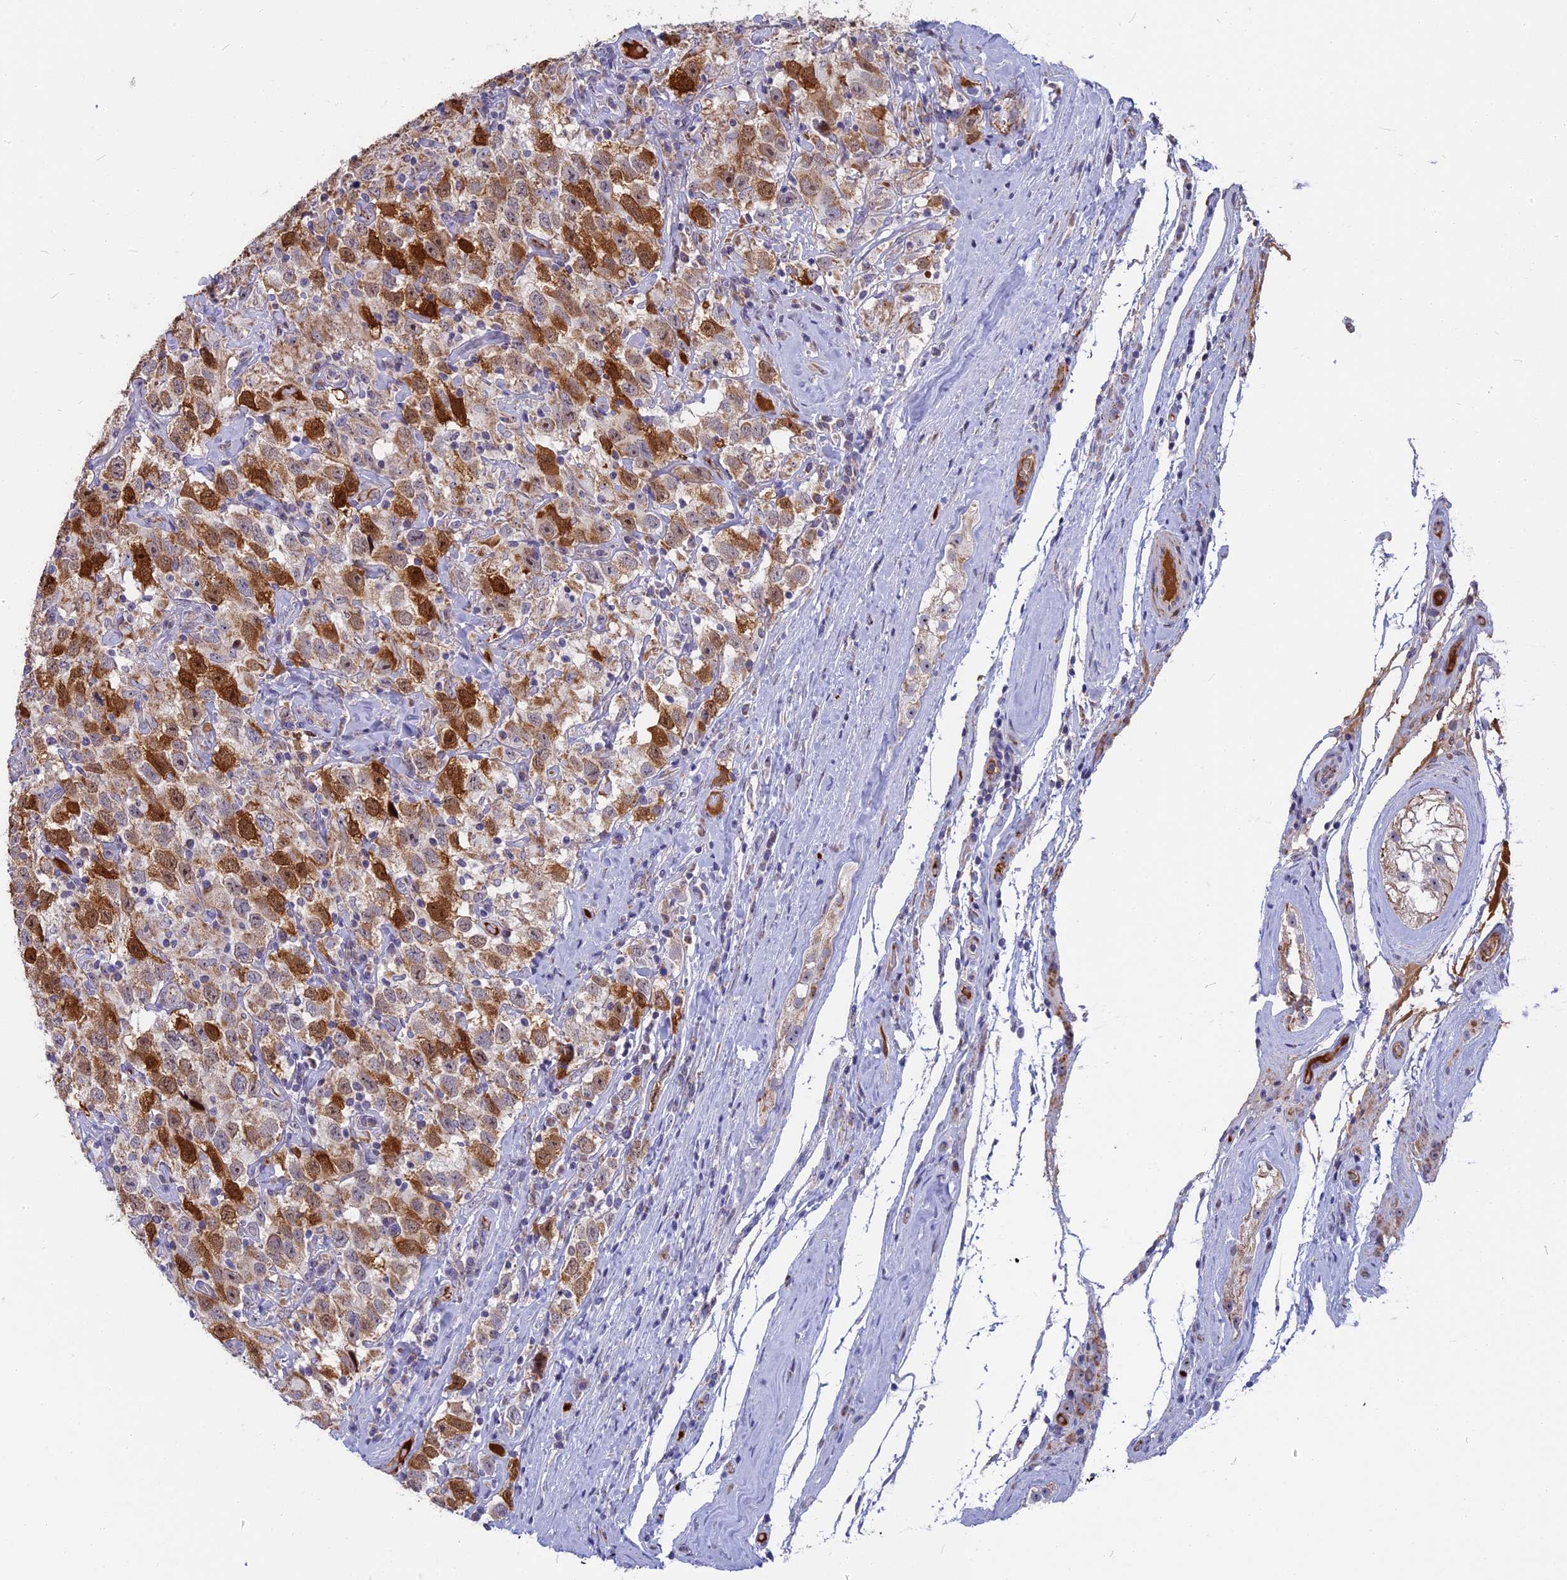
{"staining": {"intensity": "strong", "quantity": "25%-75%", "location": "cytoplasmic/membranous,nuclear"}, "tissue": "testis cancer", "cell_type": "Tumor cells", "image_type": "cancer", "snomed": [{"axis": "morphology", "description": "Seminoma, NOS"}, {"axis": "topography", "description": "Testis"}], "caption": "Seminoma (testis) stained for a protein exhibits strong cytoplasmic/membranous and nuclear positivity in tumor cells.", "gene": "DTWD1", "patient": {"sex": "male", "age": 41}}